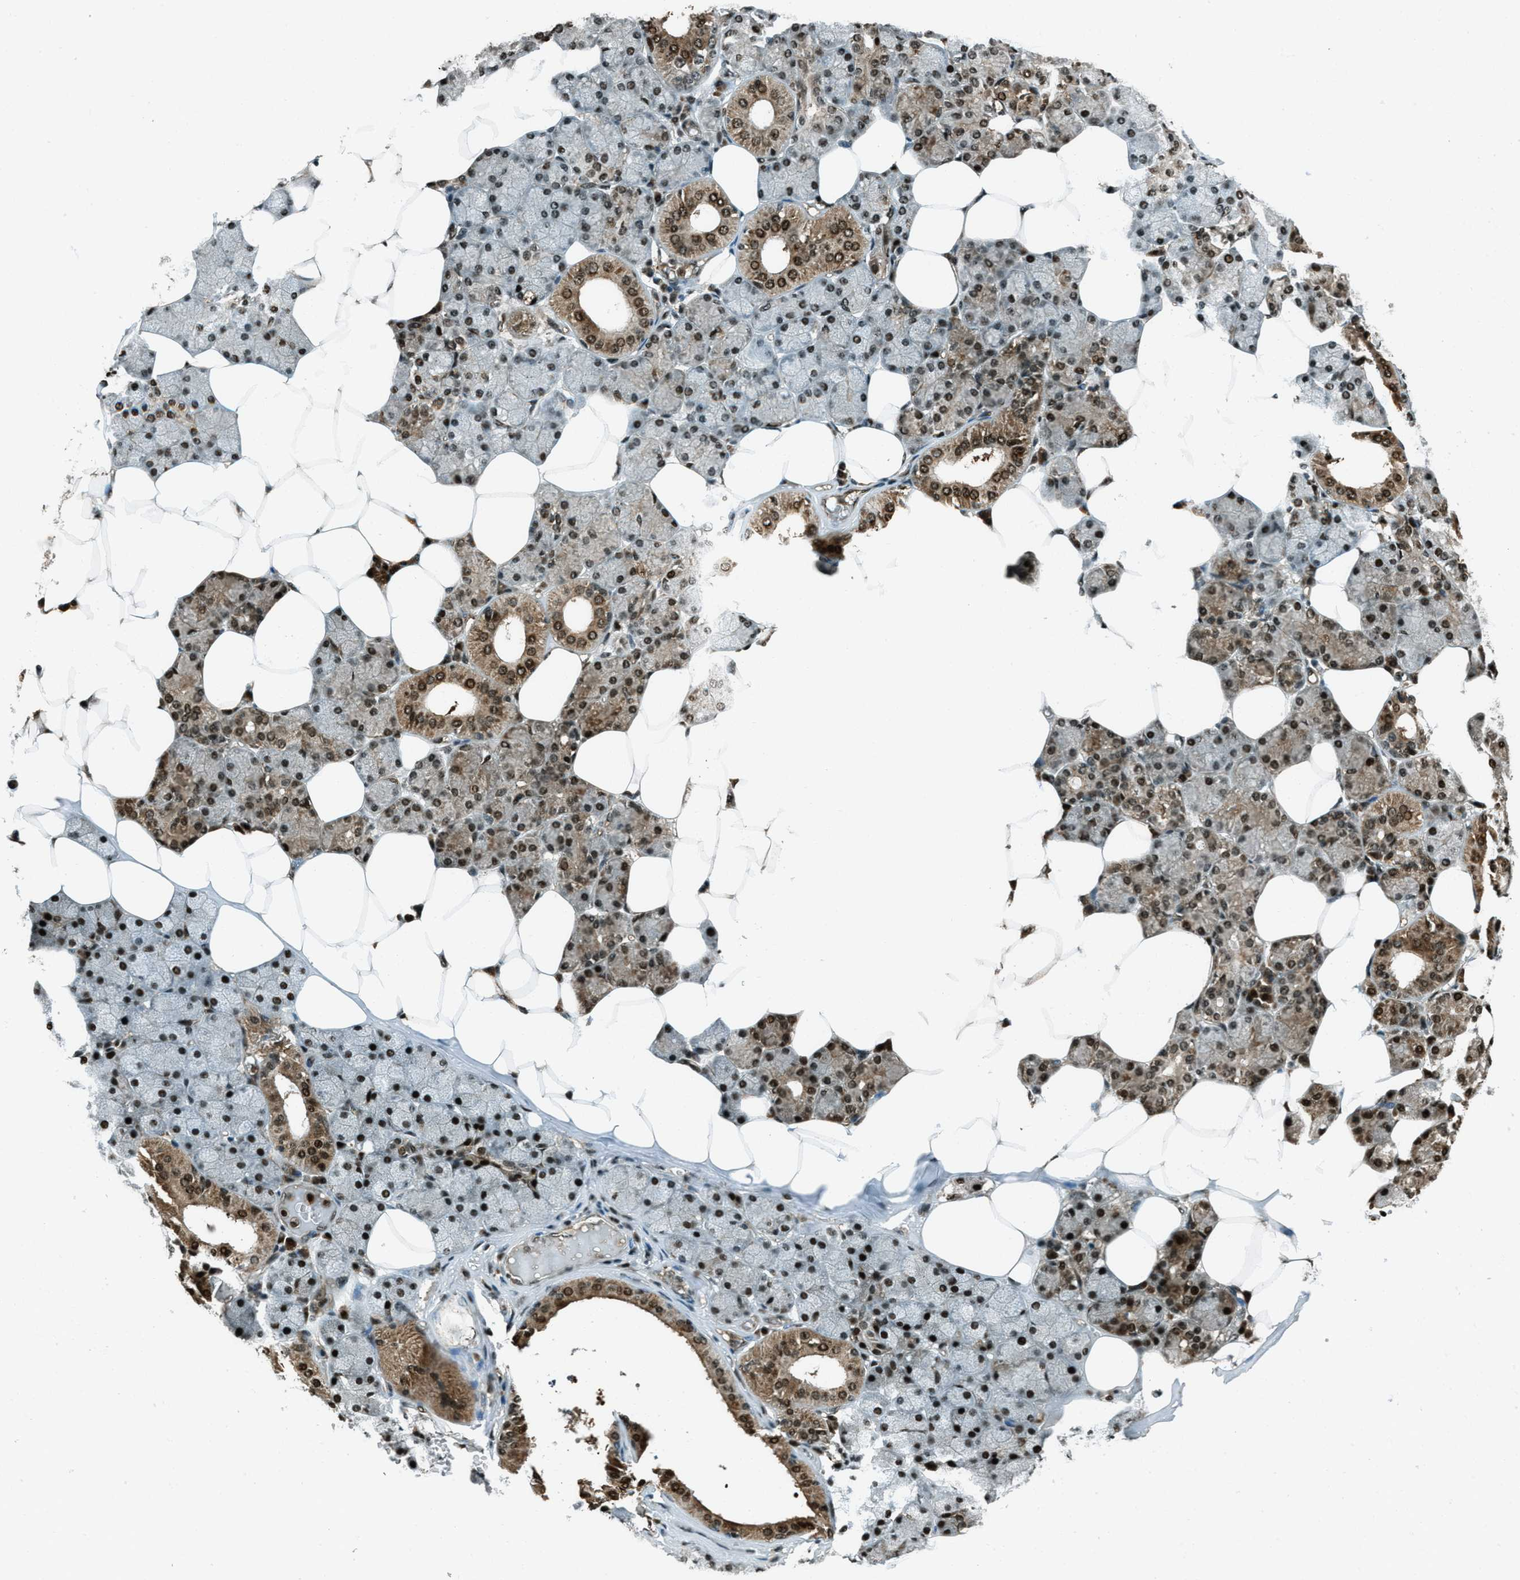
{"staining": {"intensity": "strong", "quantity": "25%-75%", "location": "cytoplasmic/membranous,nuclear"}, "tissue": "salivary gland", "cell_type": "Glandular cells", "image_type": "normal", "snomed": [{"axis": "morphology", "description": "Normal tissue, NOS"}, {"axis": "topography", "description": "Salivary gland"}], "caption": "Brown immunohistochemical staining in benign salivary gland demonstrates strong cytoplasmic/membranous,nuclear expression in approximately 25%-75% of glandular cells.", "gene": "TARDBP", "patient": {"sex": "male", "age": 62}}